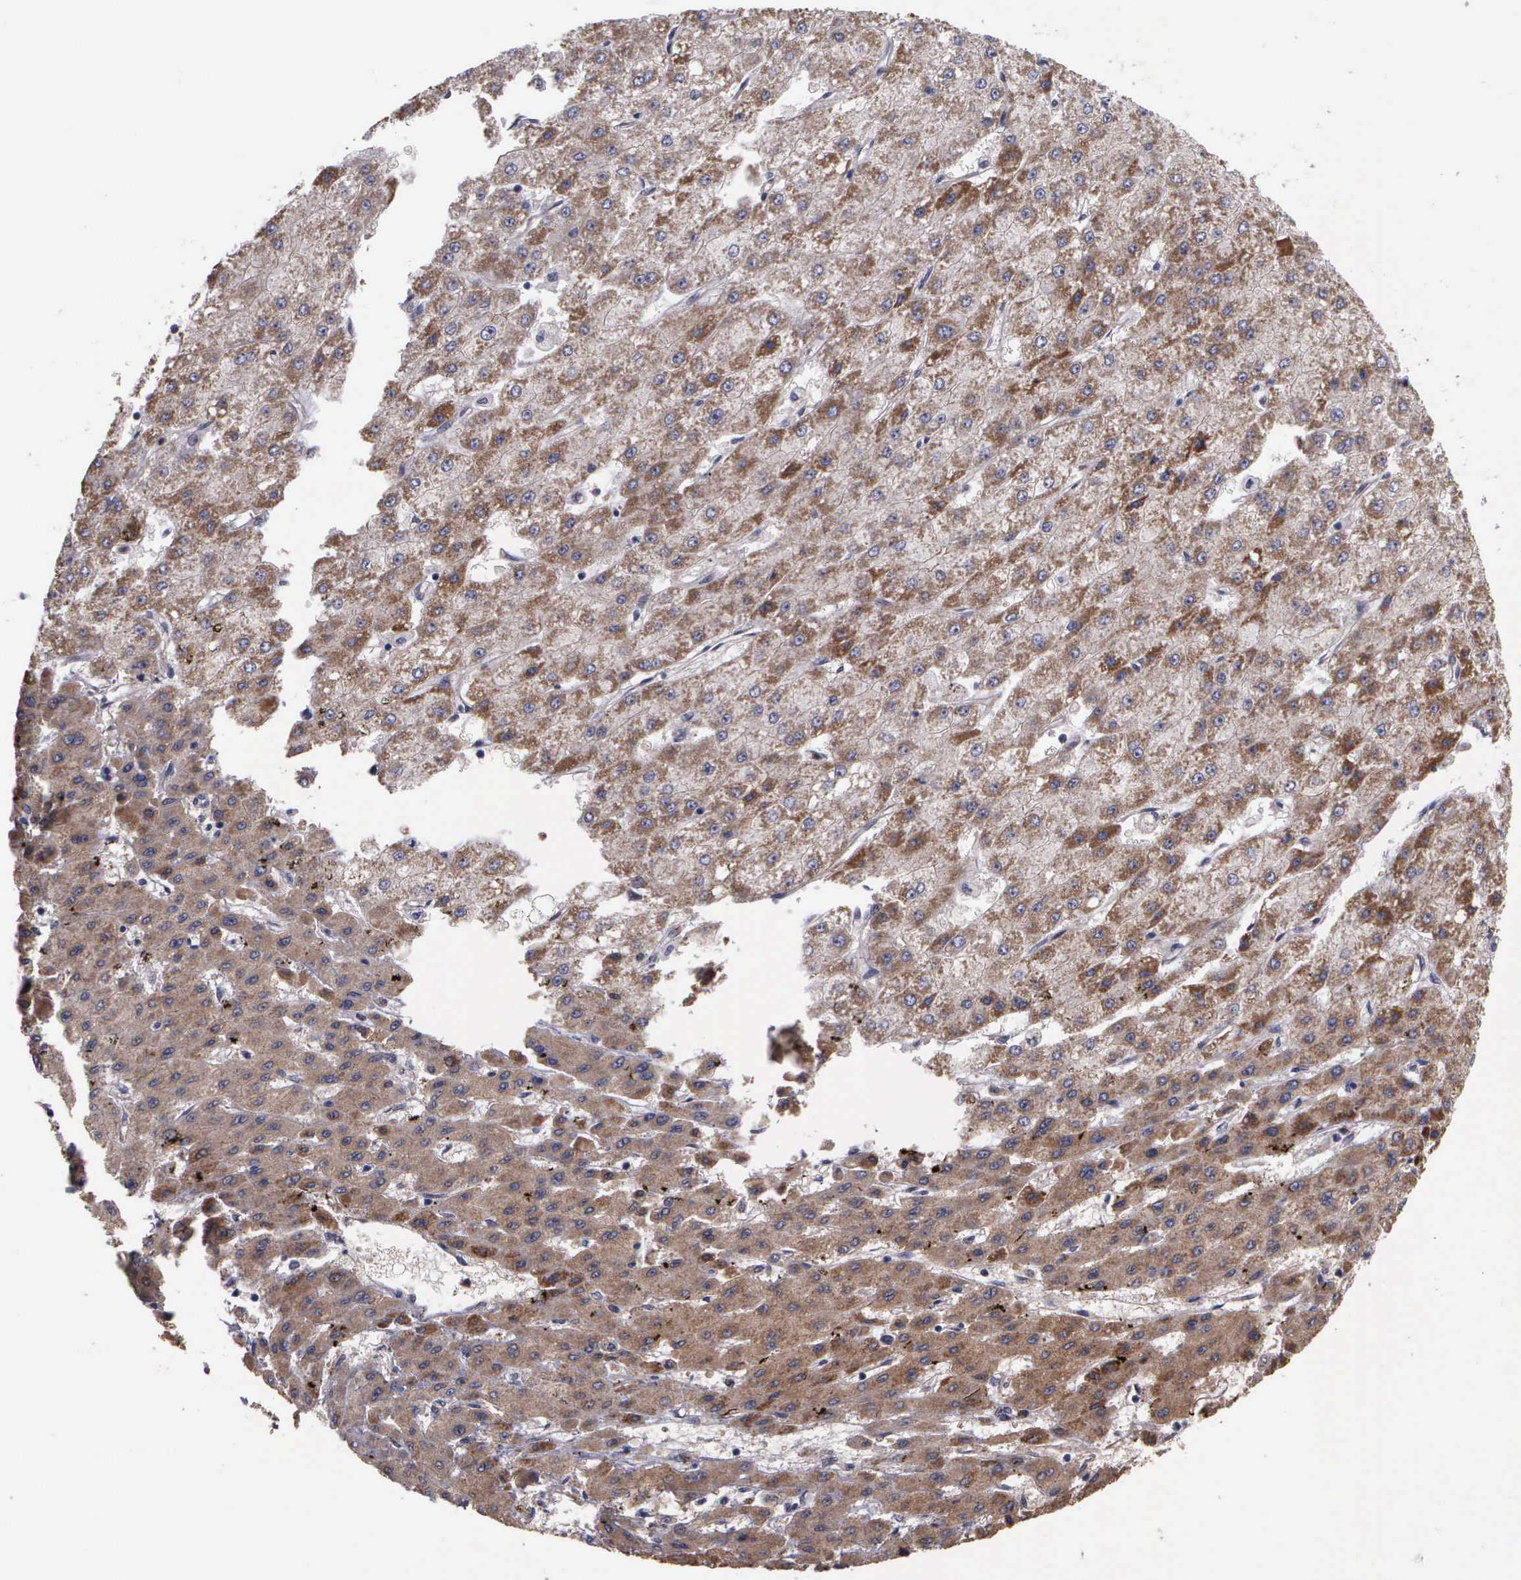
{"staining": {"intensity": "moderate", "quantity": ">75%", "location": "cytoplasmic/membranous"}, "tissue": "liver cancer", "cell_type": "Tumor cells", "image_type": "cancer", "snomed": [{"axis": "morphology", "description": "Carcinoma, Hepatocellular, NOS"}, {"axis": "topography", "description": "Liver"}], "caption": "This histopathology image shows liver hepatocellular carcinoma stained with immunohistochemistry to label a protein in brown. The cytoplasmic/membranous of tumor cells show moderate positivity for the protein. Nuclei are counter-stained blue.", "gene": "MAP3K9", "patient": {"sex": "female", "age": 52}}